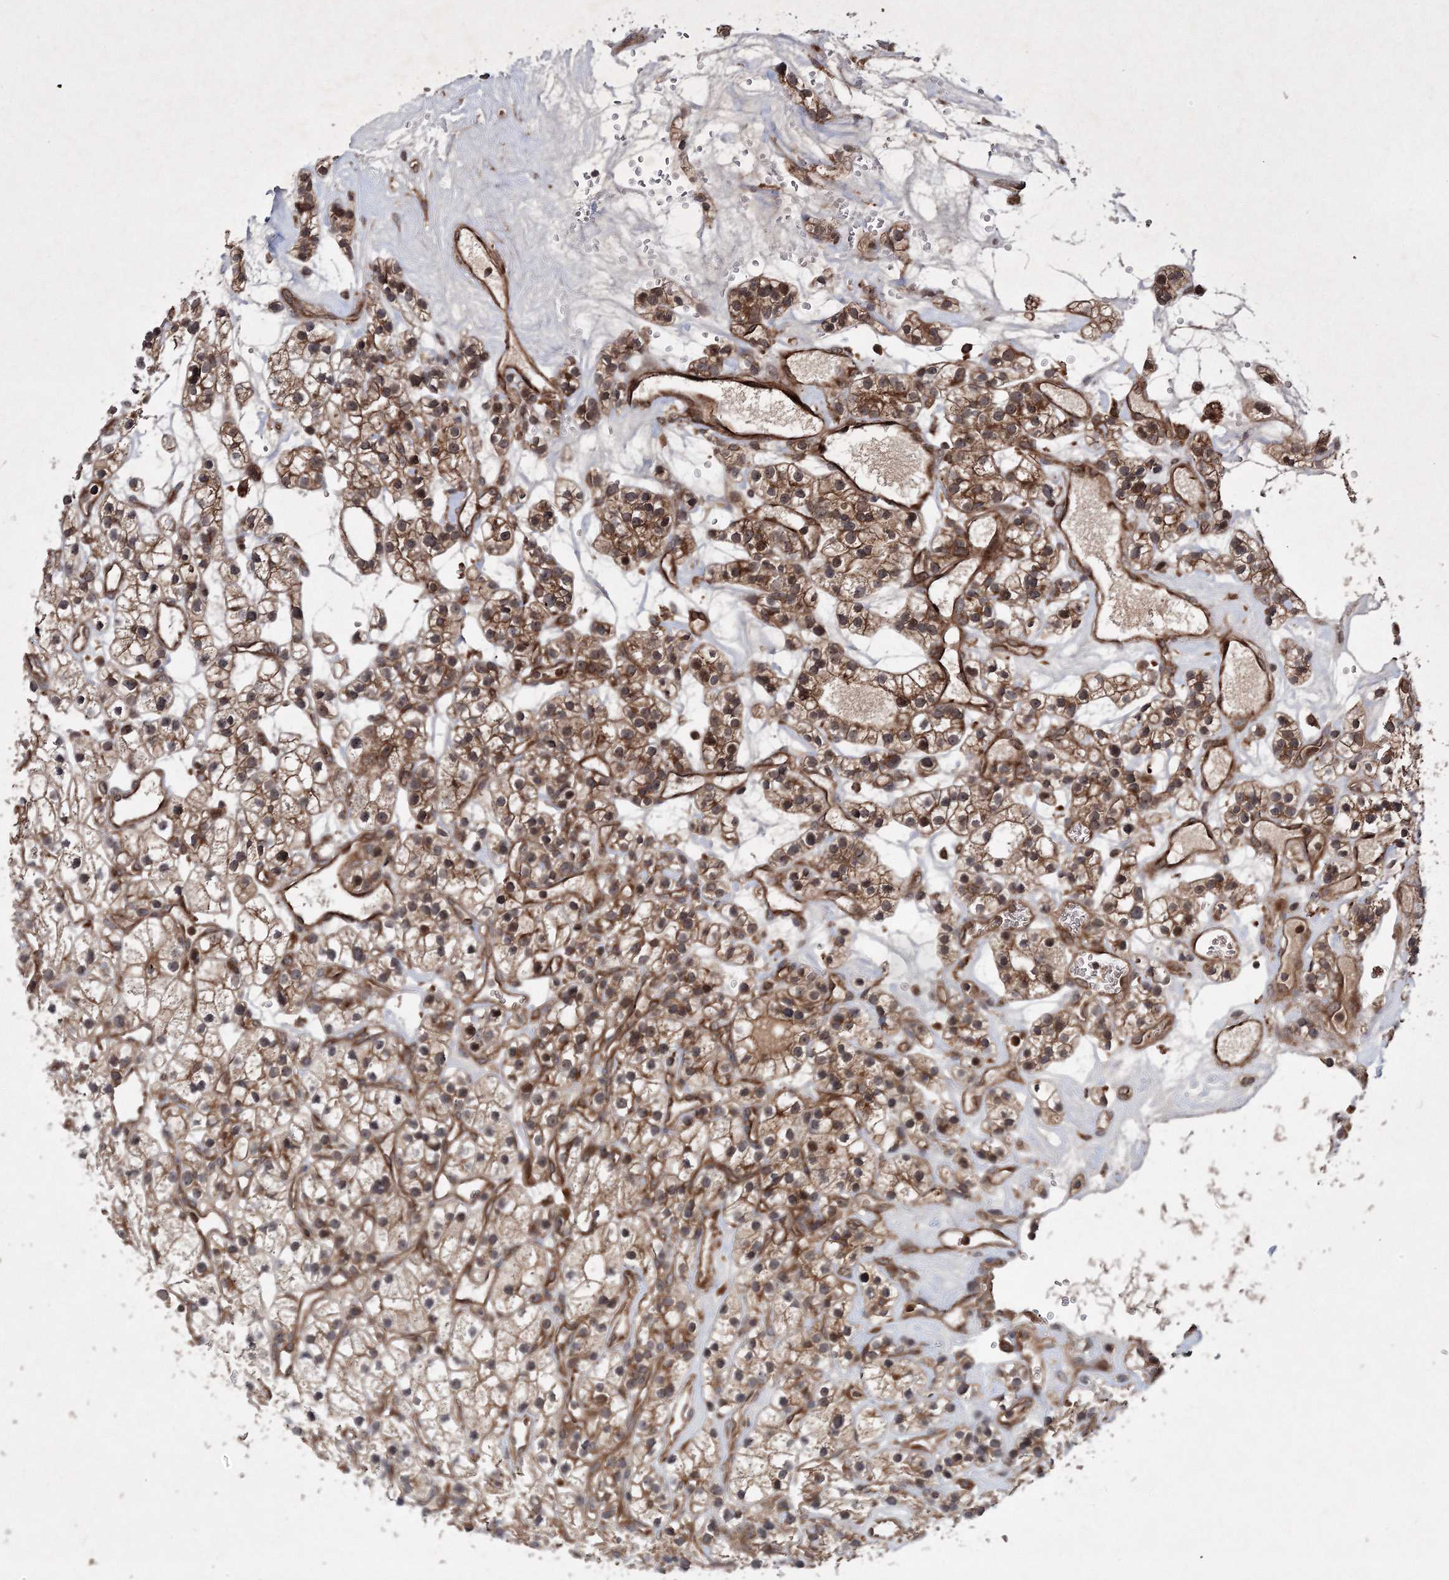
{"staining": {"intensity": "moderate", "quantity": ">75%", "location": "cytoplasmic/membranous,nuclear"}, "tissue": "renal cancer", "cell_type": "Tumor cells", "image_type": "cancer", "snomed": [{"axis": "morphology", "description": "Adenocarcinoma, NOS"}, {"axis": "topography", "description": "Kidney"}], "caption": "Tumor cells reveal moderate cytoplasmic/membranous and nuclear staining in about >75% of cells in renal cancer (adenocarcinoma). The staining is performed using DAB brown chromogen to label protein expression. The nuclei are counter-stained blue using hematoxylin.", "gene": "DNAJC13", "patient": {"sex": "female", "age": 57}}